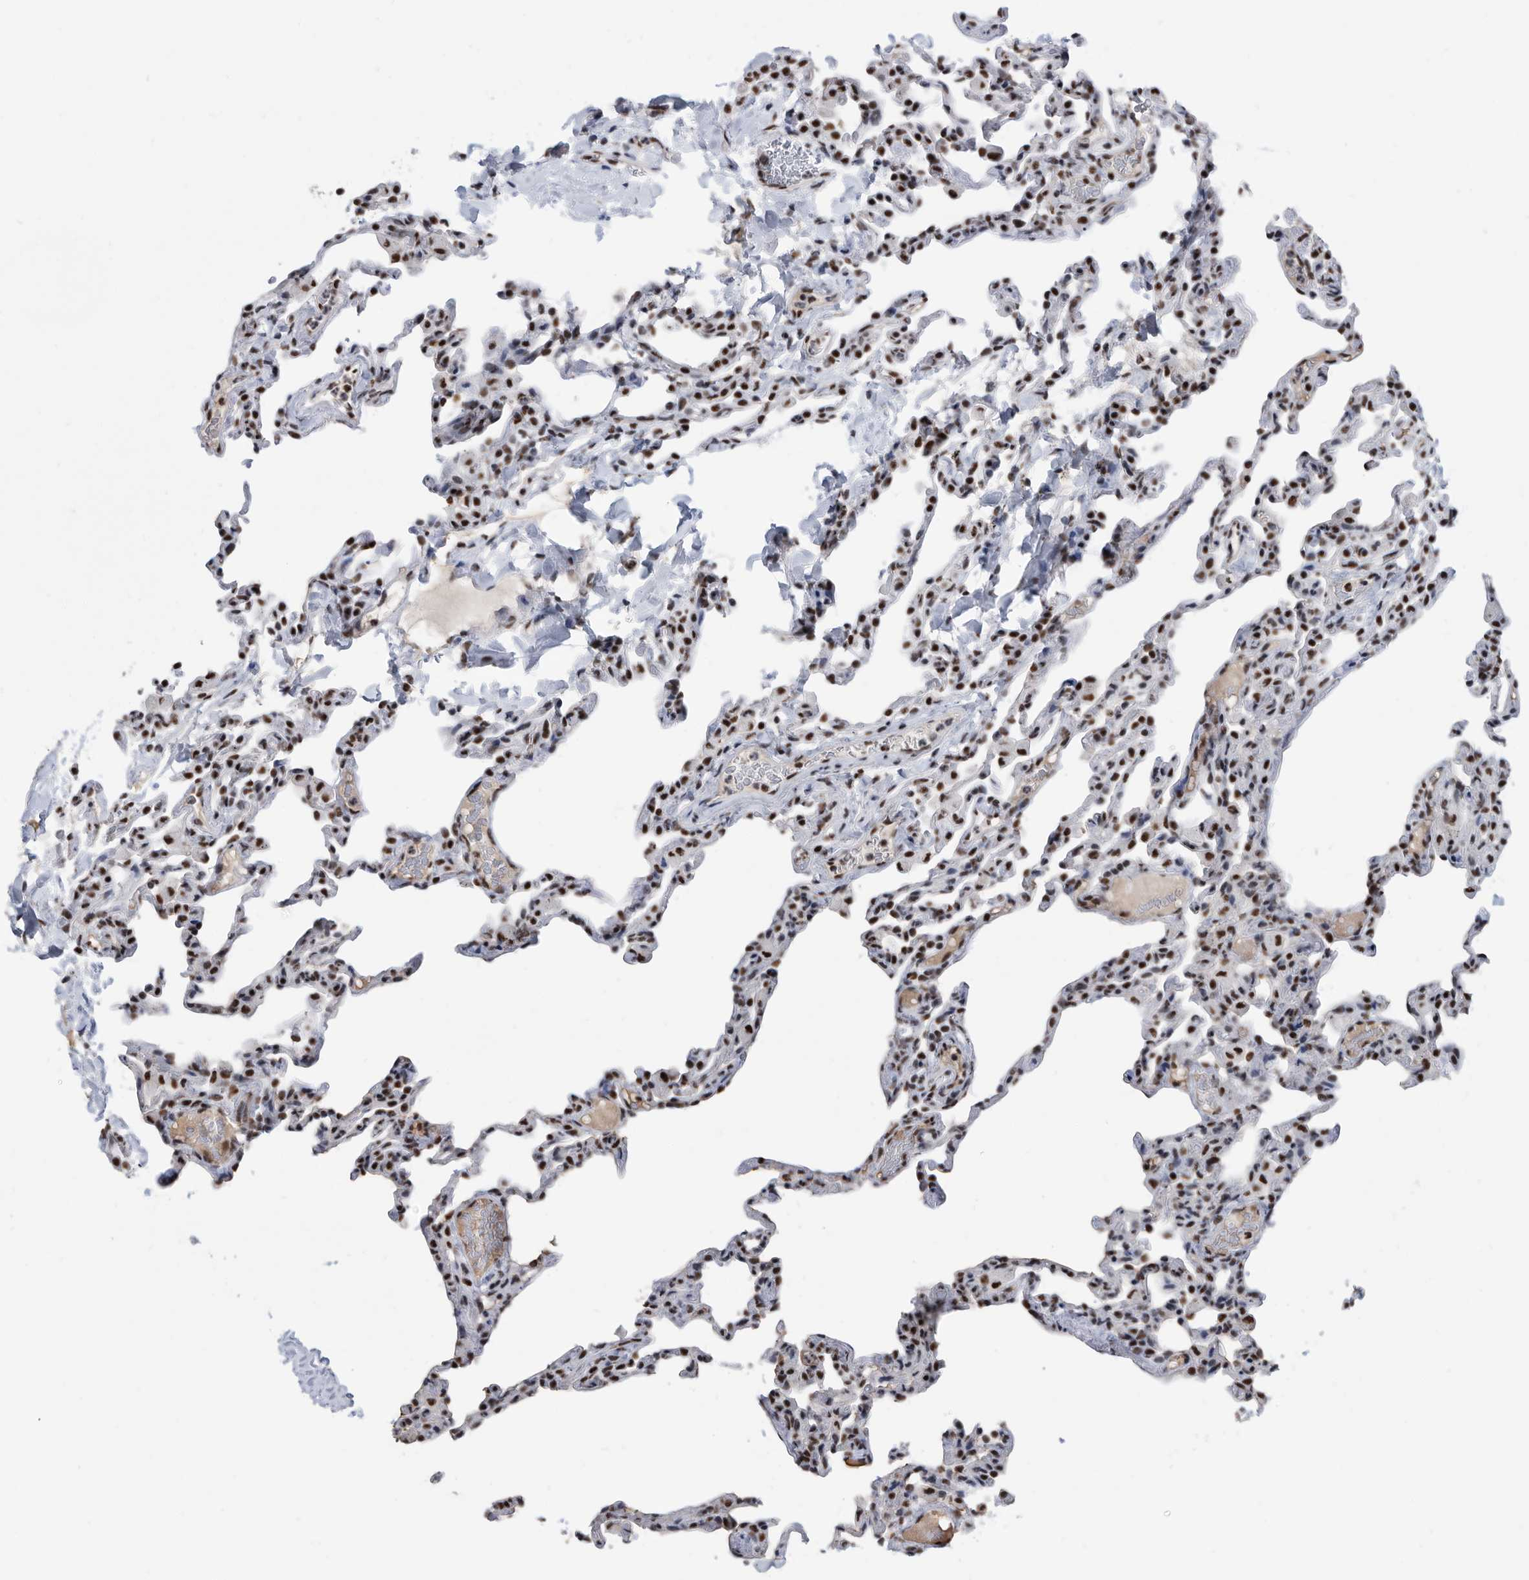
{"staining": {"intensity": "strong", "quantity": ">75%", "location": "nuclear"}, "tissue": "lung", "cell_type": "Alveolar cells", "image_type": "normal", "snomed": [{"axis": "morphology", "description": "Normal tissue, NOS"}, {"axis": "topography", "description": "Lung"}], "caption": "Alveolar cells reveal strong nuclear positivity in about >75% of cells in unremarkable lung. (Brightfield microscopy of DAB IHC at high magnification).", "gene": "SF3A1", "patient": {"sex": "male", "age": 20}}